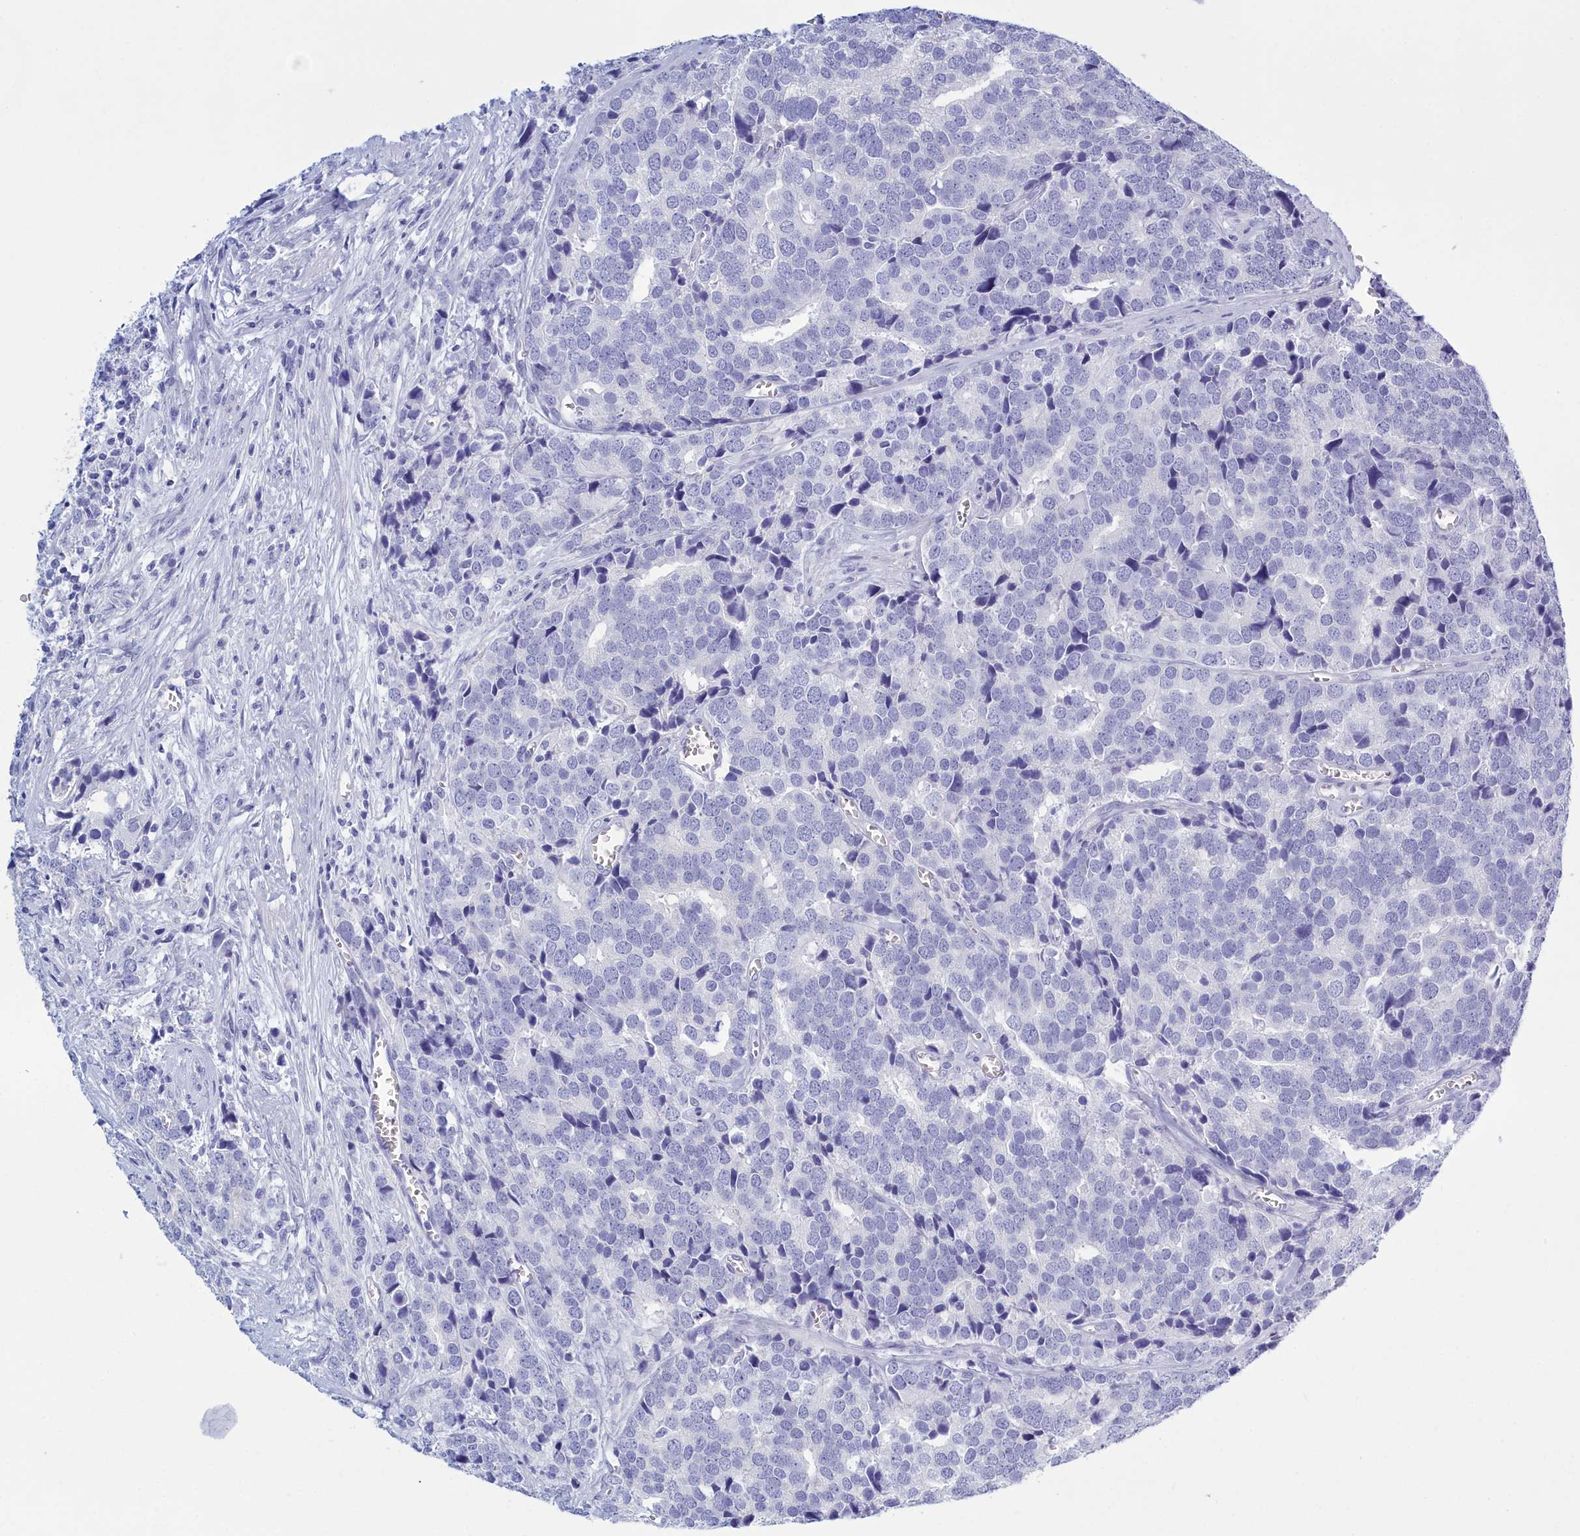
{"staining": {"intensity": "negative", "quantity": "none", "location": "none"}, "tissue": "prostate cancer", "cell_type": "Tumor cells", "image_type": "cancer", "snomed": [{"axis": "morphology", "description": "Adenocarcinoma, High grade"}, {"axis": "topography", "description": "Prostate"}], "caption": "This is an immunohistochemistry image of prostate cancer (adenocarcinoma (high-grade)). There is no staining in tumor cells.", "gene": "TMEM97", "patient": {"sex": "male", "age": 71}}